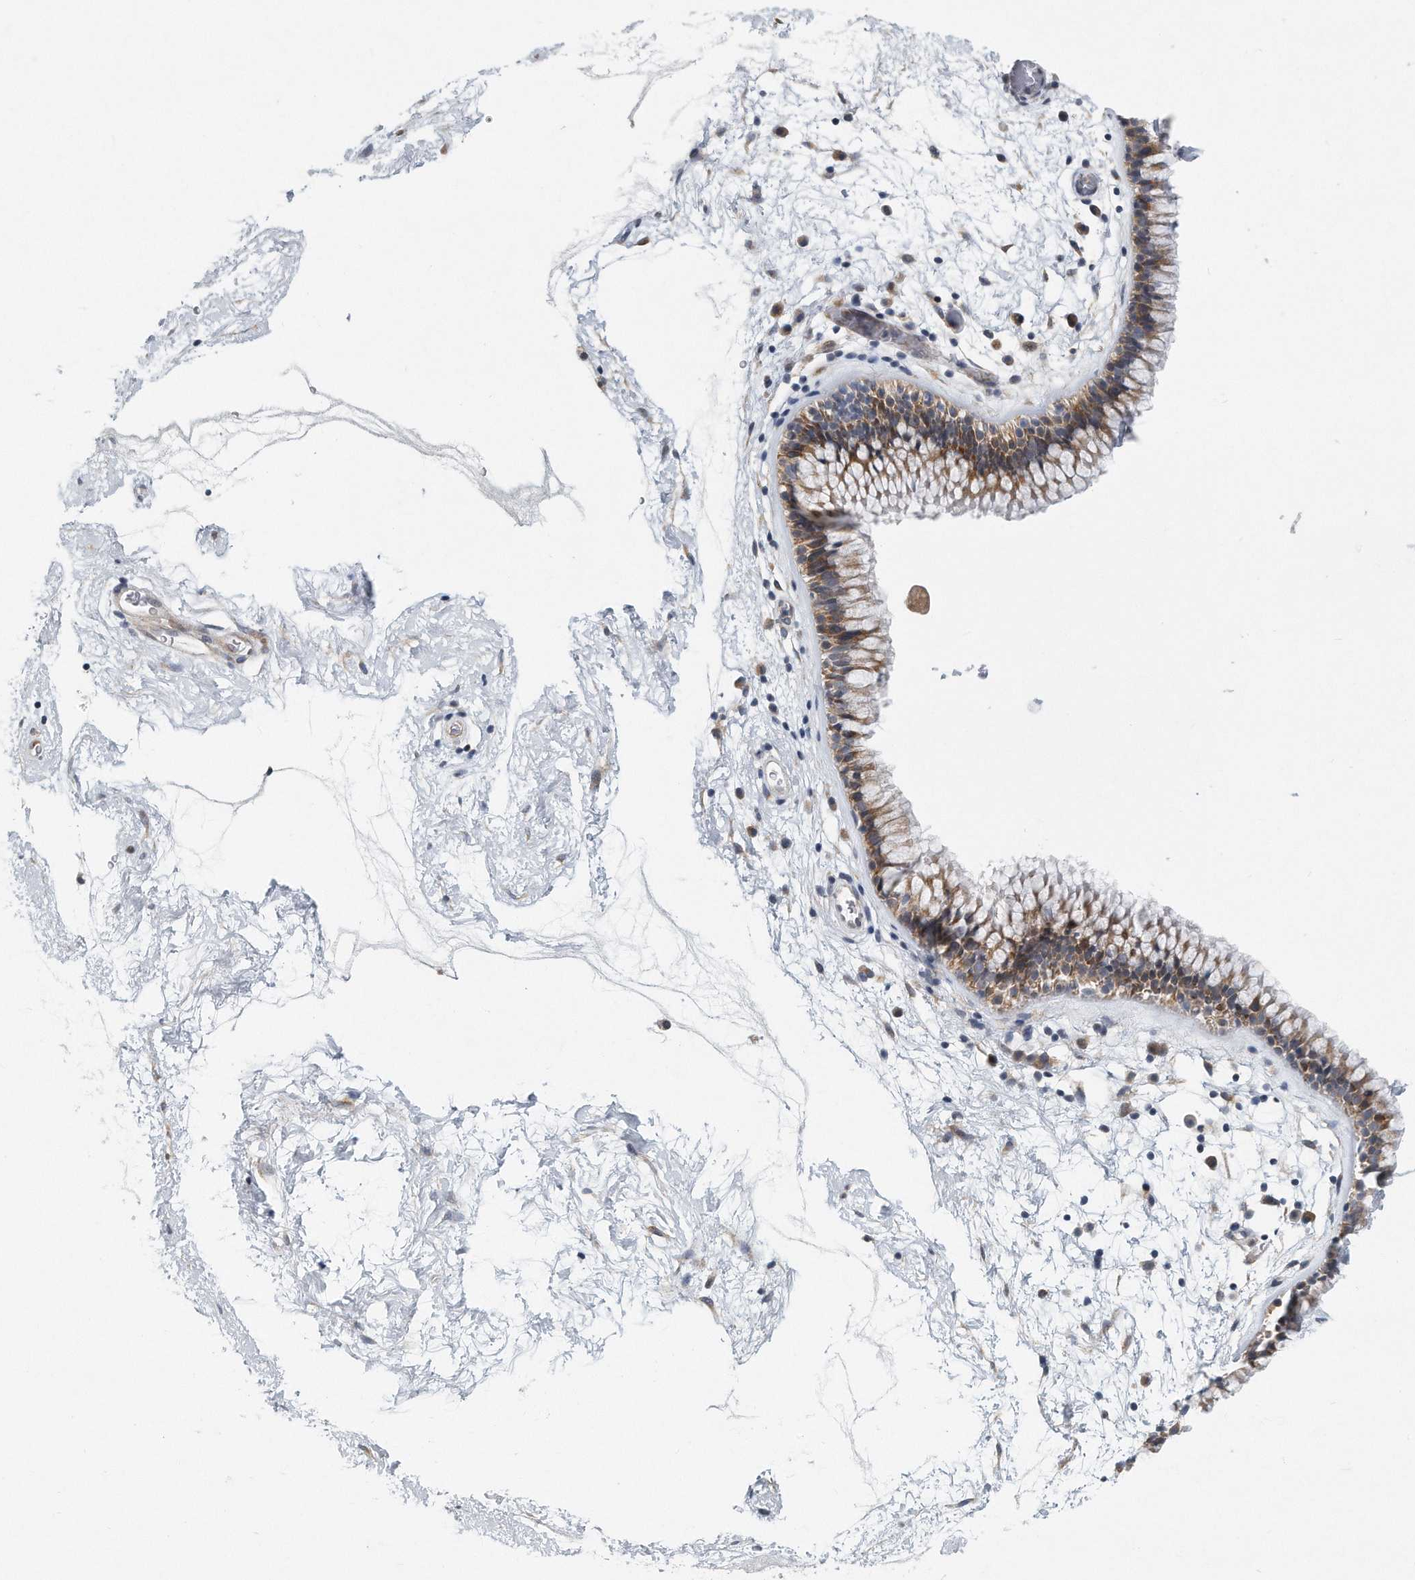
{"staining": {"intensity": "moderate", "quantity": ">75%", "location": "cytoplasmic/membranous"}, "tissue": "nasopharynx", "cell_type": "Respiratory epithelial cells", "image_type": "normal", "snomed": [{"axis": "morphology", "description": "Normal tissue, NOS"}, {"axis": "morphology", "description": "Inflammation, NOS"}, {"axis": "topography", "description": "Nasopharynx"}], "caption": "A medium amount of moderate cytoplasmic/membranous positivity is identified in about >75% of respiratory epithelial cells in benign nasopharynx.", "gene": "VLDLR", "patient": {"sex": "male", "age": 48}}